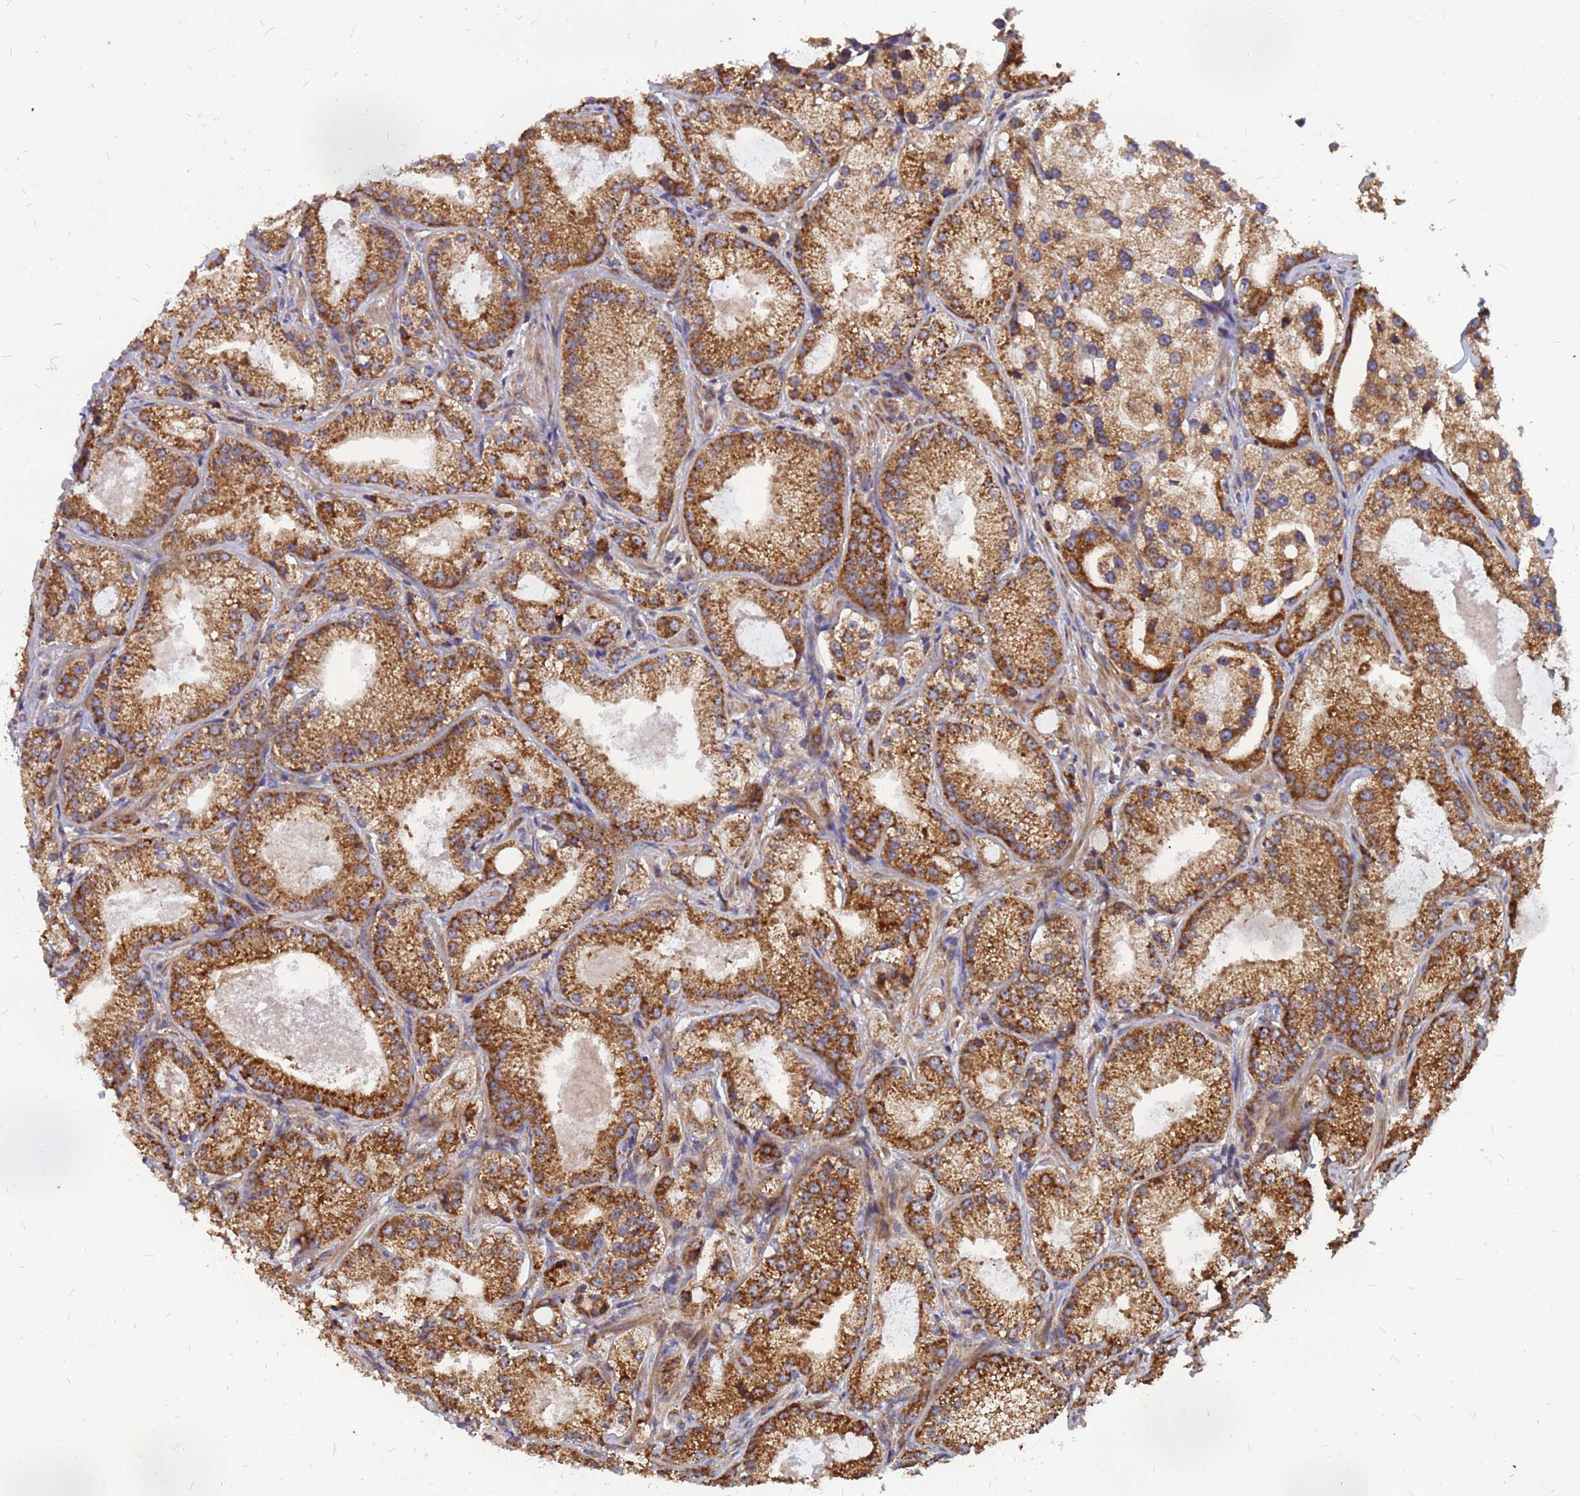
{"staining": {"intensity": "moderate", "quantity": ">75%", "location": "cytoplasmic/membranous"}, "tissue": "prostate cancer", "cell_type": "Tumor cells", "image_type": "cancer", "snomed": [{"axis": "morphology", "description": "Adenocarcinoma, Low grade"}, {"axis": "topography", "description": "Prostate"}], "caption": "Prostate low-grade adenocarcinoma stained for a protein (brown) reveals moderate cytoplasmic/membranous positive positivity in about >75% of tumor cells.", "gene": "RPL8", "patient": {"sex": "male", "age": 69}}